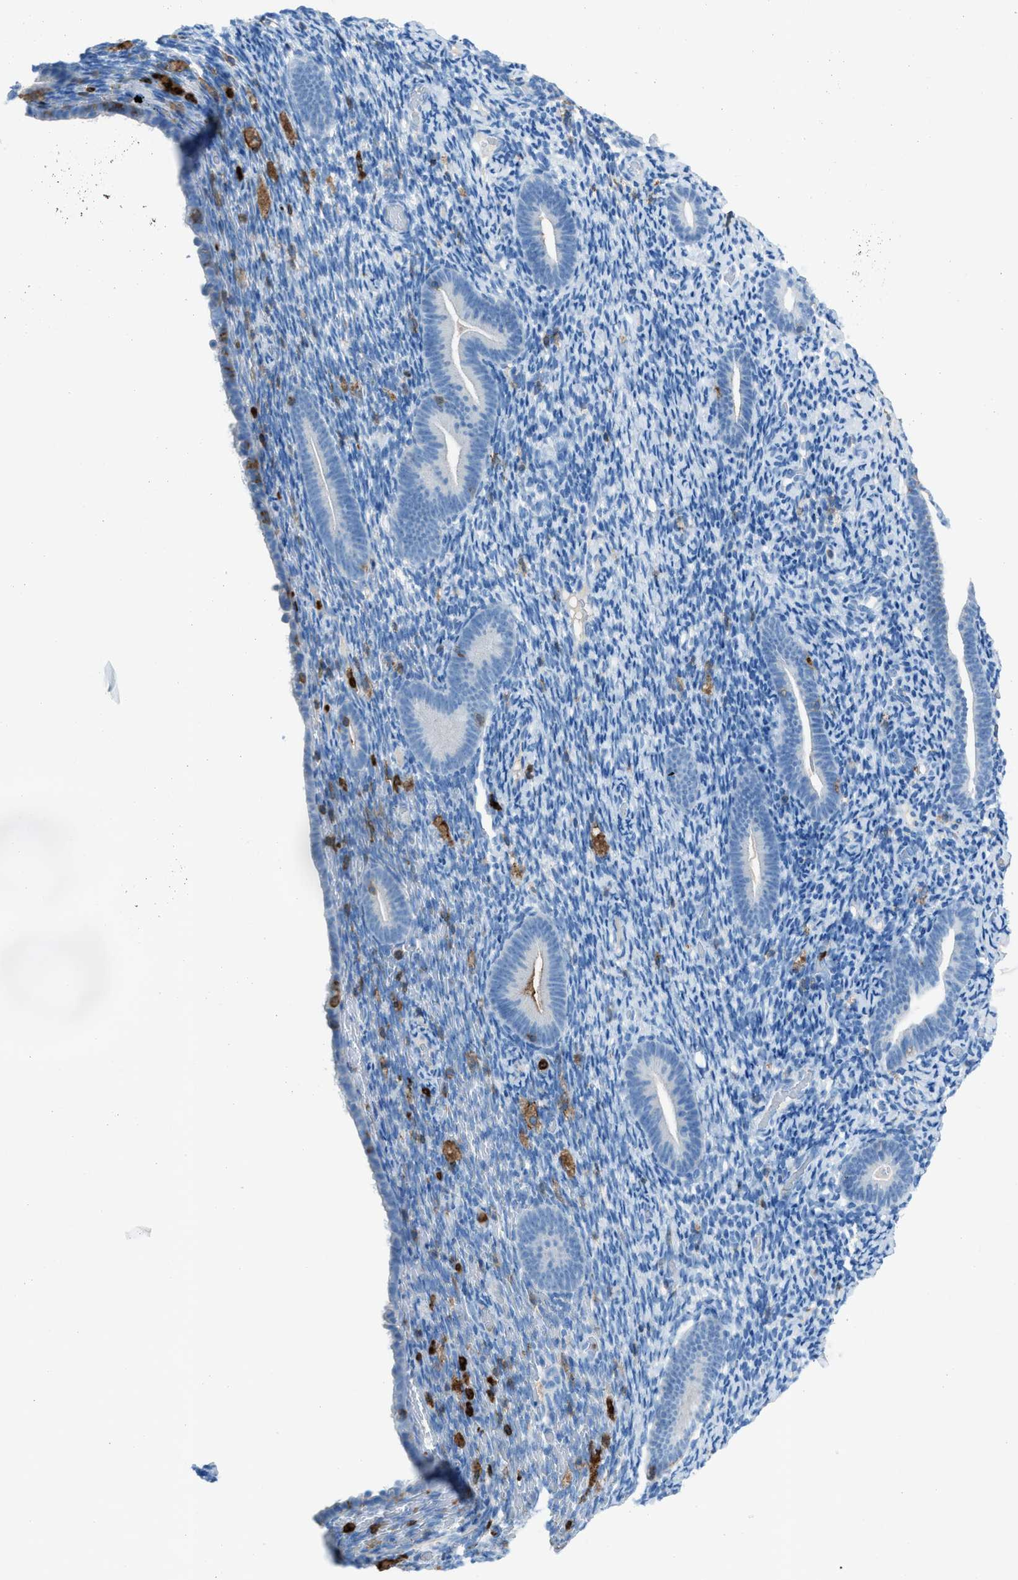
{"staining": {"intensity": "negative", "quantity": "none", "location": "none"}, "tissue": "endometrium", "cell_type": "Cells in endometrial stroma", "image_type": "normal", "snomed": [{"axis": "morphology", "description": "Normal tissue, NOS"}, {"axis": "topography", "description": "Endometrium"}], "caption": "Cells in endometrial stroma show no significant positivity in unremarkable endometrium. (Immunohistochemistry (ihc), brightfield microscopy, high magnification).", "gene": "ITGB2", "patient": {"sex": "female", "age": 51}}